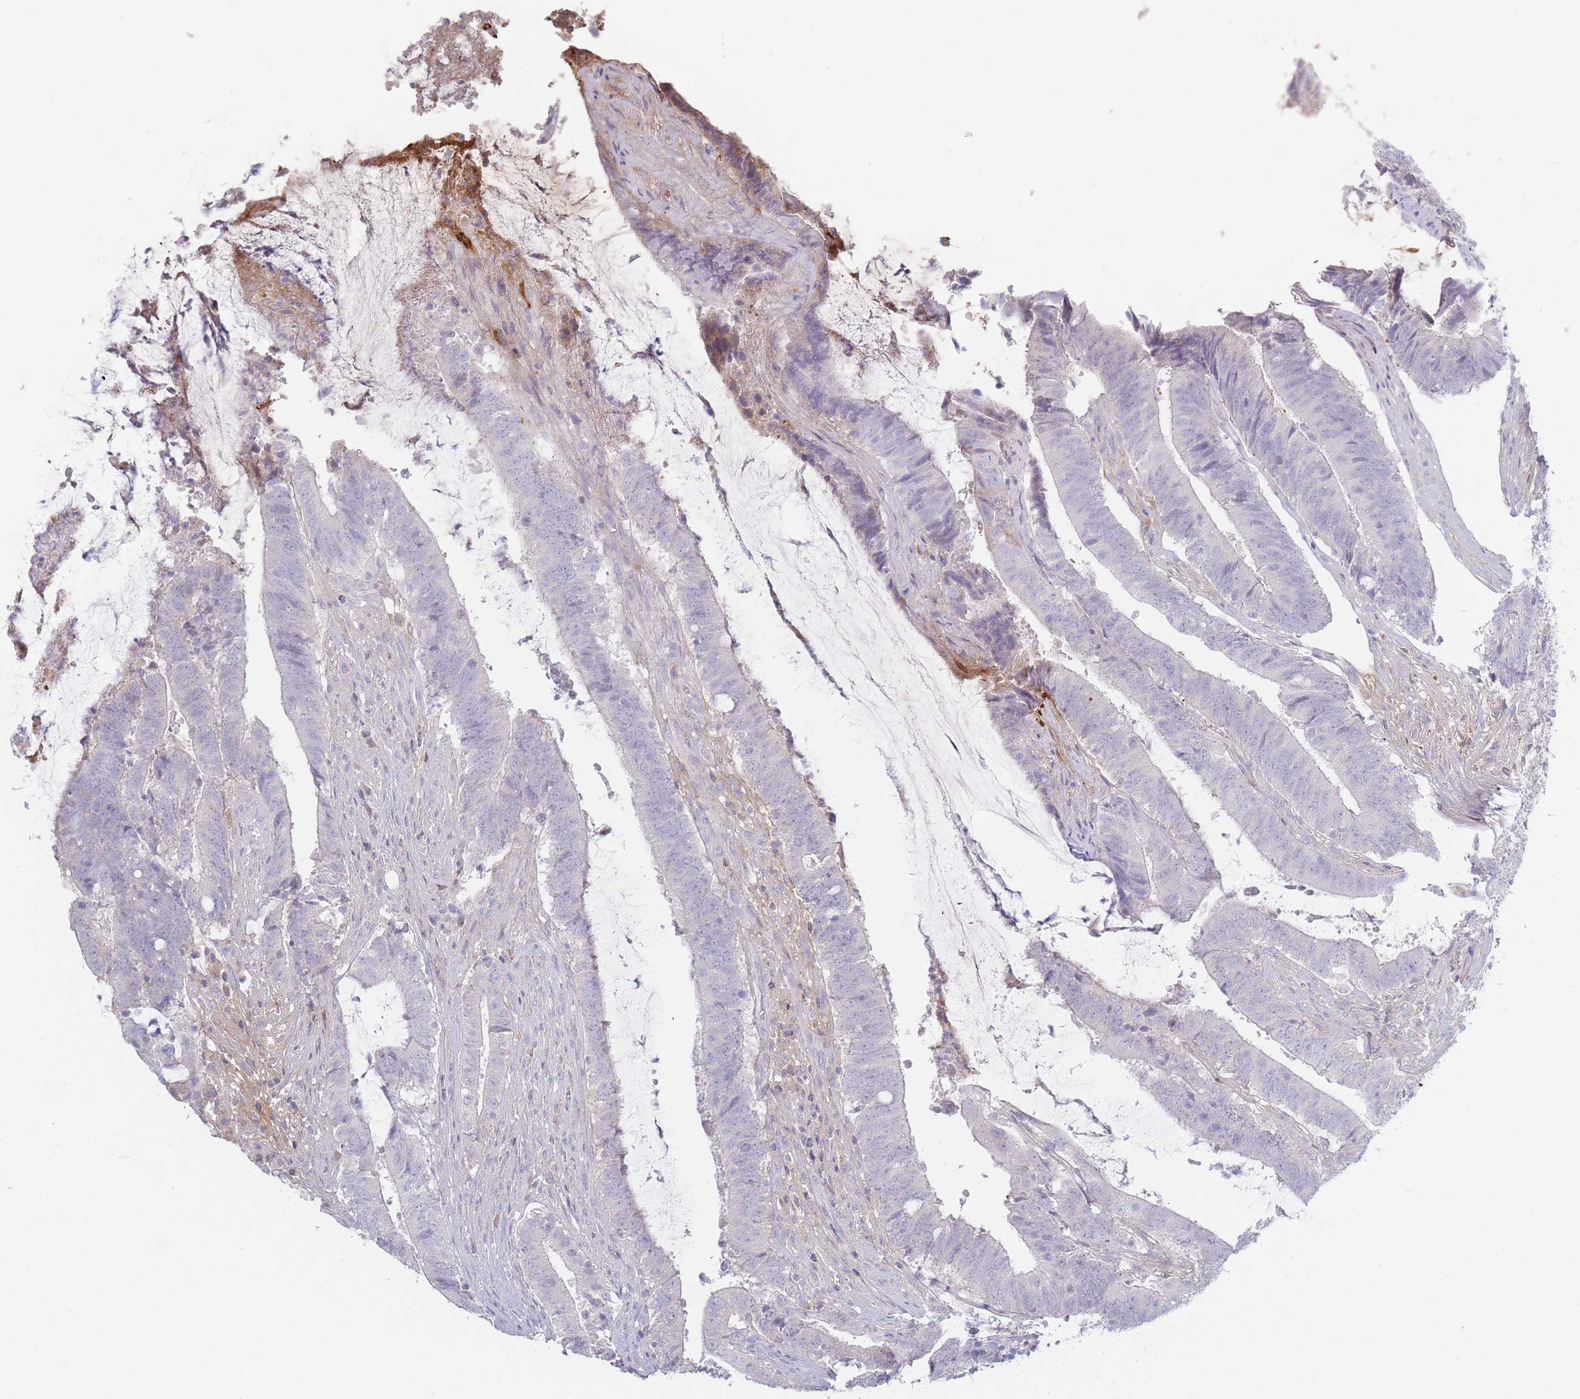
{"staining": {"intensity": "negative", "quantity": "none", "location": "none"}, "tissue": "colorectal cancer", "cell_type": "Tumor cells", "image_type": "cancer", "snomed": [{"axis": "morphology", "description": "Adenocarcinoma, NOS"}, {"axis": "topography", "description": "Colon"}], "caption": "This photomicrograph is of colorectal cancer stained with immunohistochemistry (IHC) to label a protein in brown with the nuclei are counter-stained blue. There is no staining in tumor cells.", "gene": "PRG4", "patient": {"sex": "female", "age": 43}}